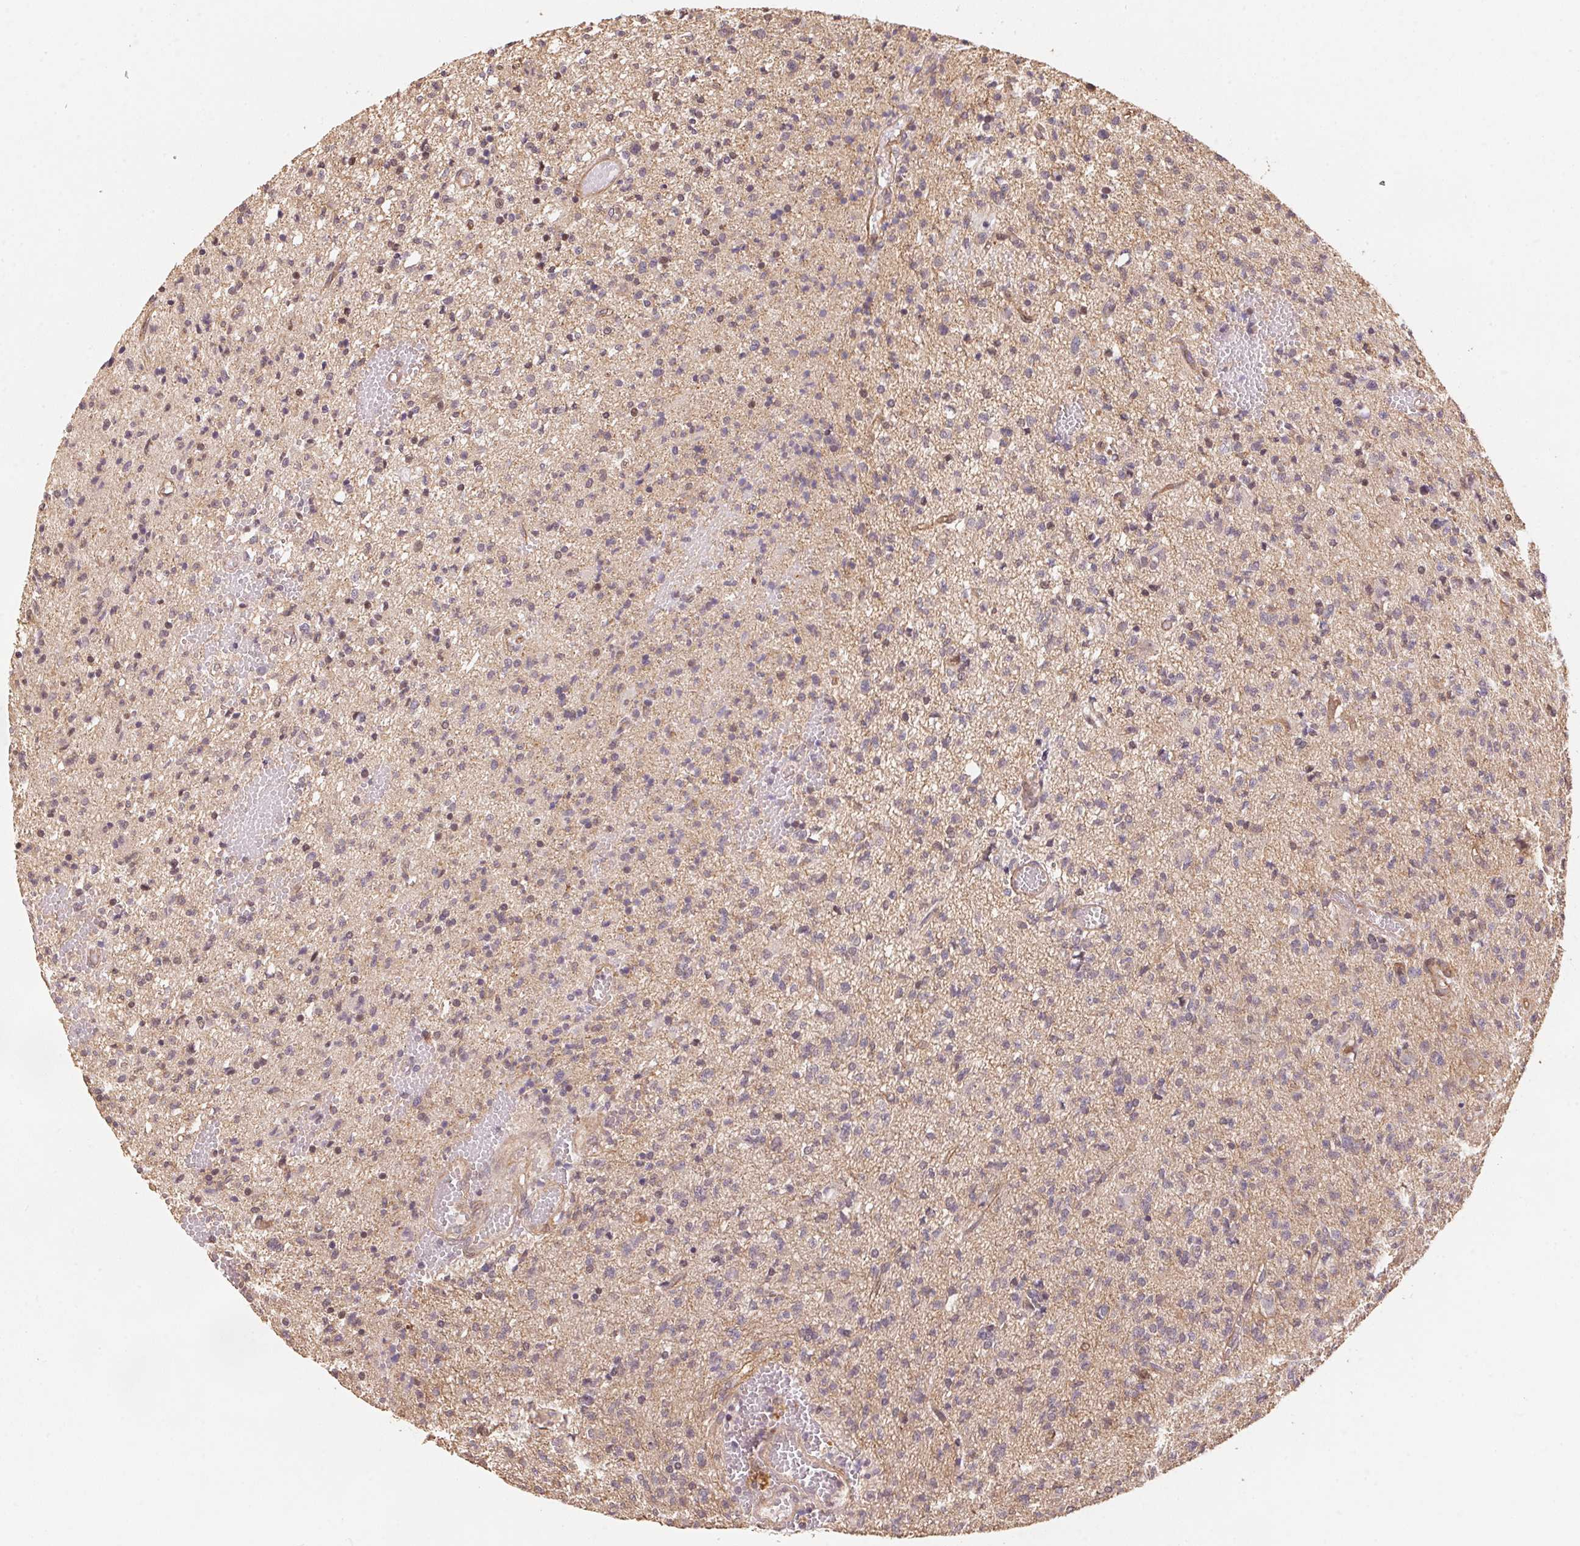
{"staining": {"intensity": "negative", "quantity": "none", "location": "none"}, "tissue": "glioma", "cell_type": "Tumor cells", "image_type": "cancer", "snomed": [{"axis": "morphology", "description": "Glioma, malignant, Low grade"}, {"axis": "topography", "description": "Brain"}], "caption": "Micrograph shows no protein positivity in tumor cells of glioma tissue. (Stains: DAB immunohistochemistry (IHC) with hematoxylin counter stain, Microscopy: brightfield microscopy at high magnification).", "gene": "TMEM222", "patient": {"sex": "male", "age": 64}}